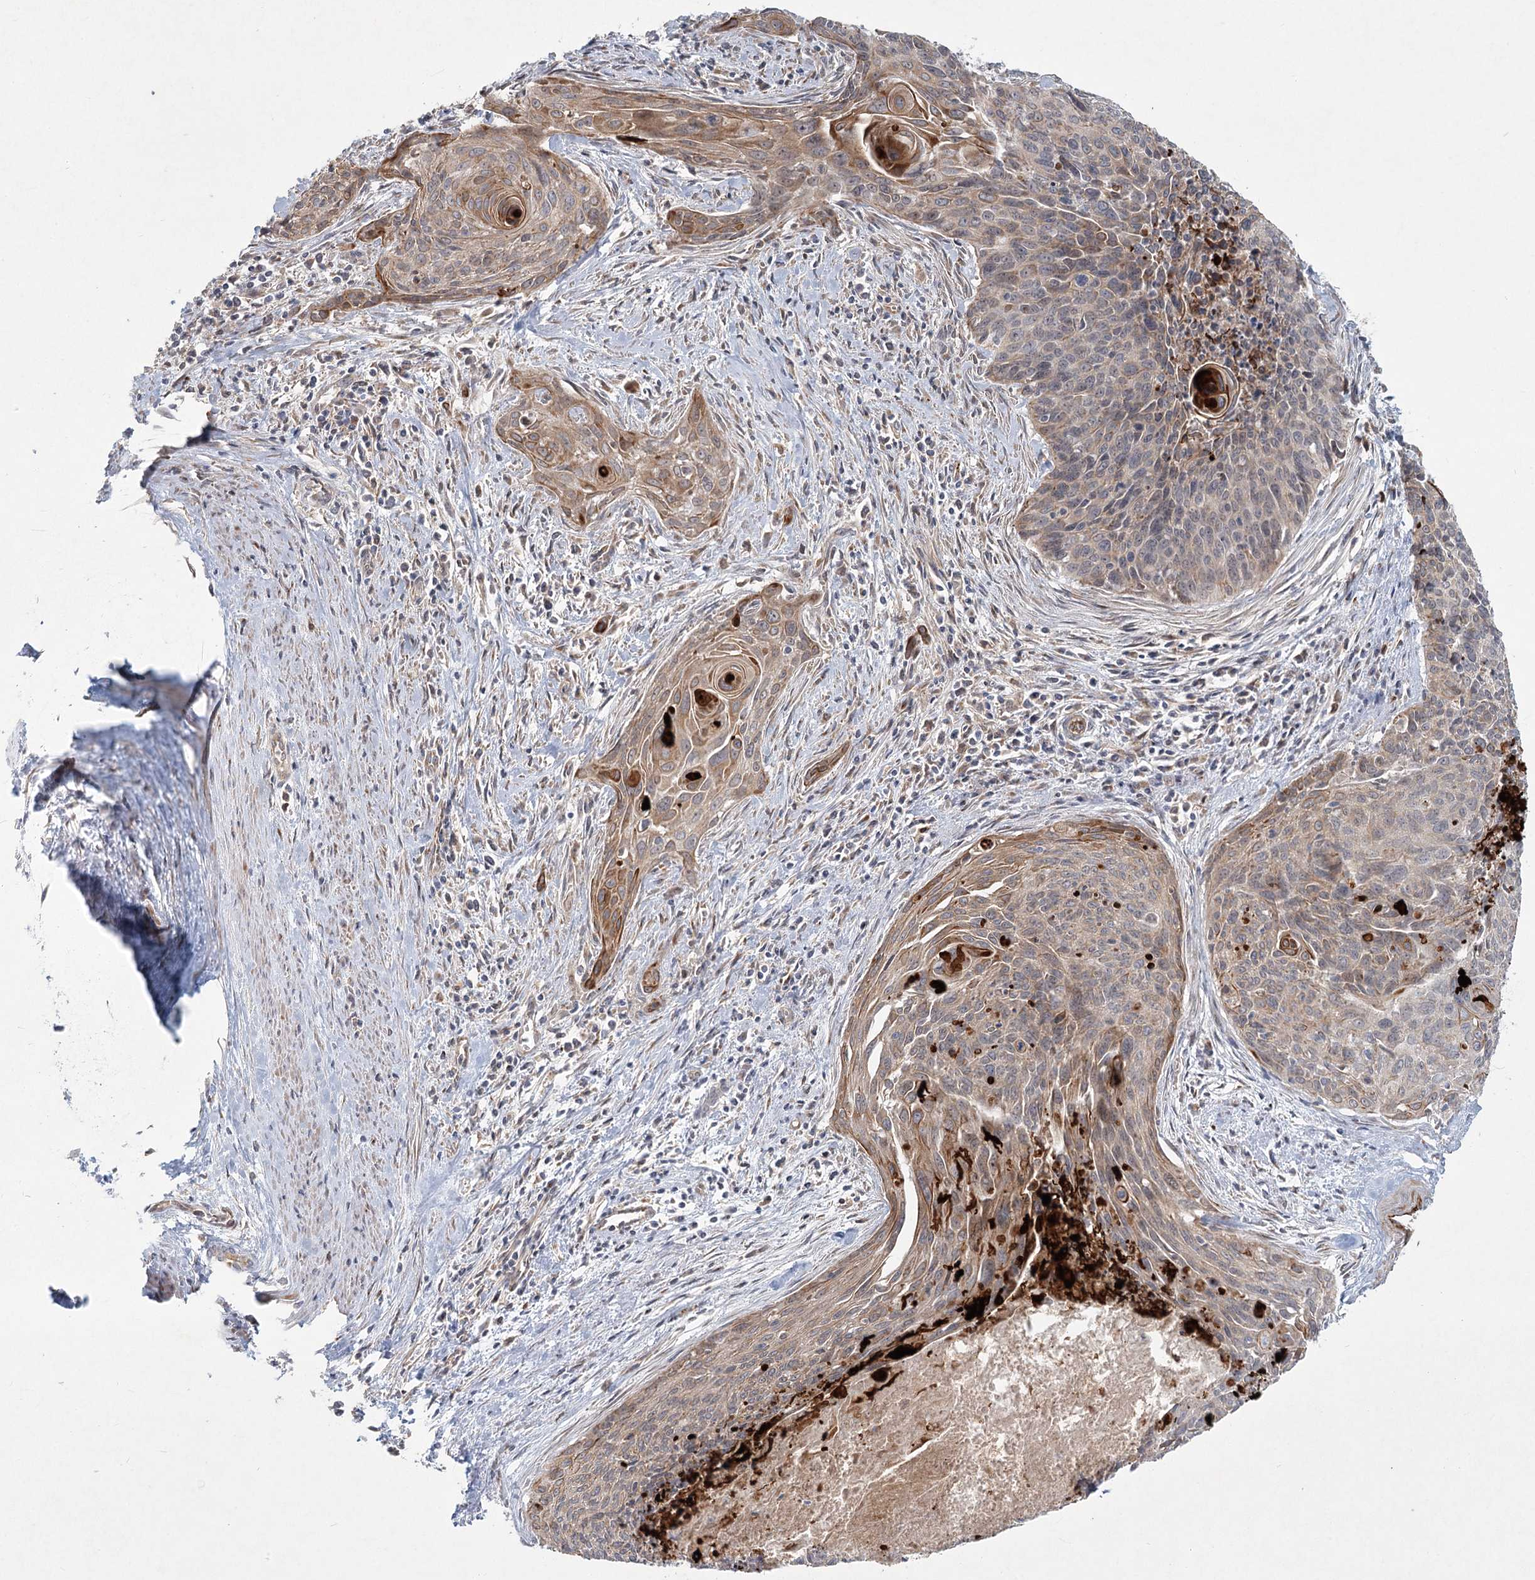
{"staining": {"intensity": "weak", "quantity": "25%-75%", "location": "cytoplasmic/membranous"}, "tissue": "cervical cancer", "cell_type": "Tumor cells", "image_type": "cancer", "snomed": [{"axis": "morphology", "description": "Squamous cell carcinoma, NOS"}, {"axis": "topography", "description": "Cervix"}], "caption": "Squamous cell carcinoma (cervical) stained for a protein (brown) reveals weak cytoplasmic/membranous positive positivity in approximately 25%-75% of tumor cells.", "gene": "LRP2BP", "patient": {"sex": "female", "age": 55}}